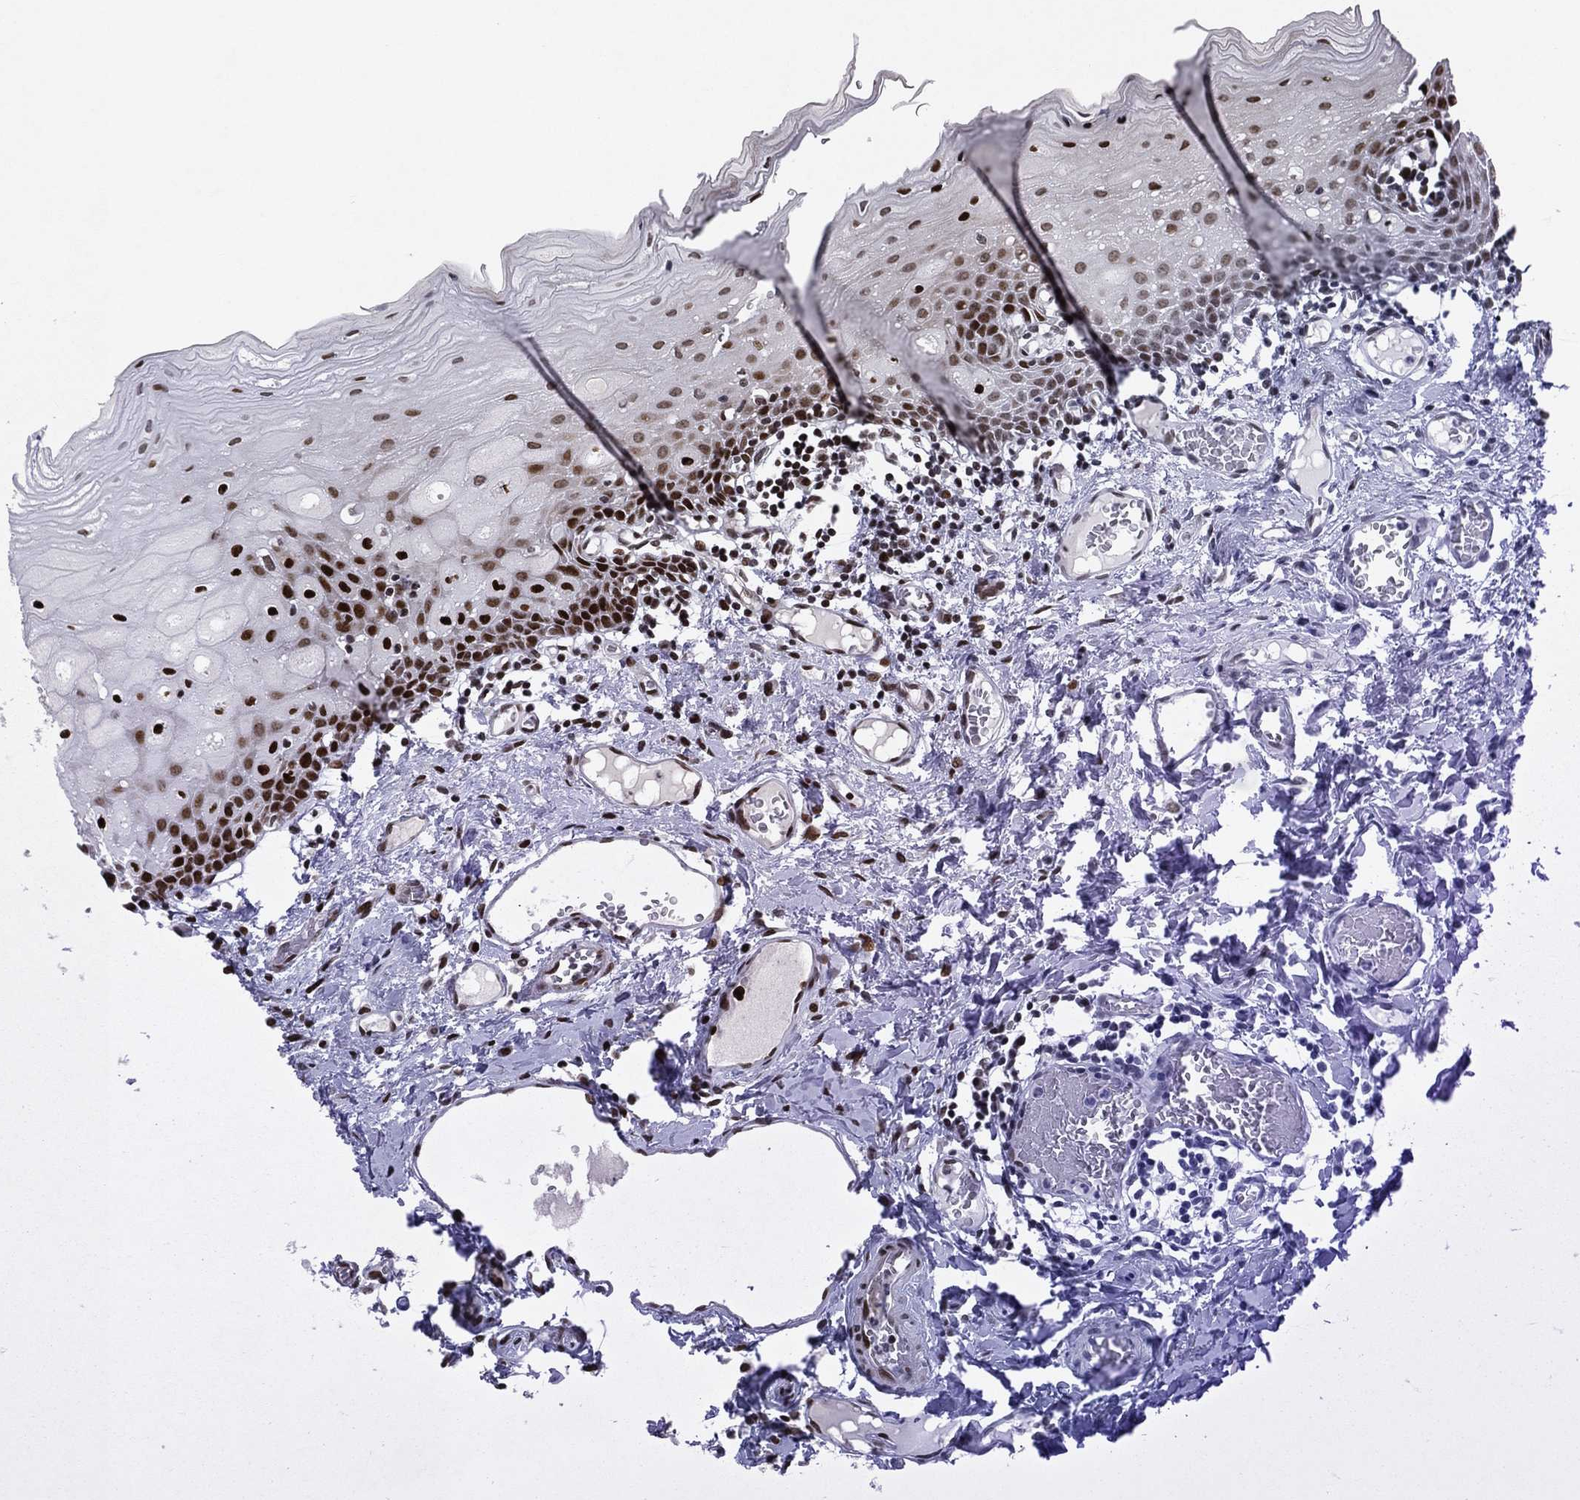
{"staining": {"intensity": "strong", "quantity": "25%-75%", "location": "nuclear"}, "tissue": "oral mucosa", "cell_type": "Squamous epithelial cells", "image_type": "normal", "snomed": [{"axis": "morphology", "description": "Normal tissue, NOS"}, {"axis": "morphology", "description": "Squamous cell carcinoma, NOS"}, {"axis": "topography", "description": "Oral tissue"}, {"axis": "topography", "description": "Head-Neck"}], "caption": "Immunohistochemistry image of benign oral mucosa: oral mucosa stained using immunohistochemistry exhibits high levels of strong protein expression localized specifically in the nuclear of squamous epithelial cells, appearing as a nuclear brown color.", "gene": "RTF1", "patient": {"sex": "female", "age": 70}}